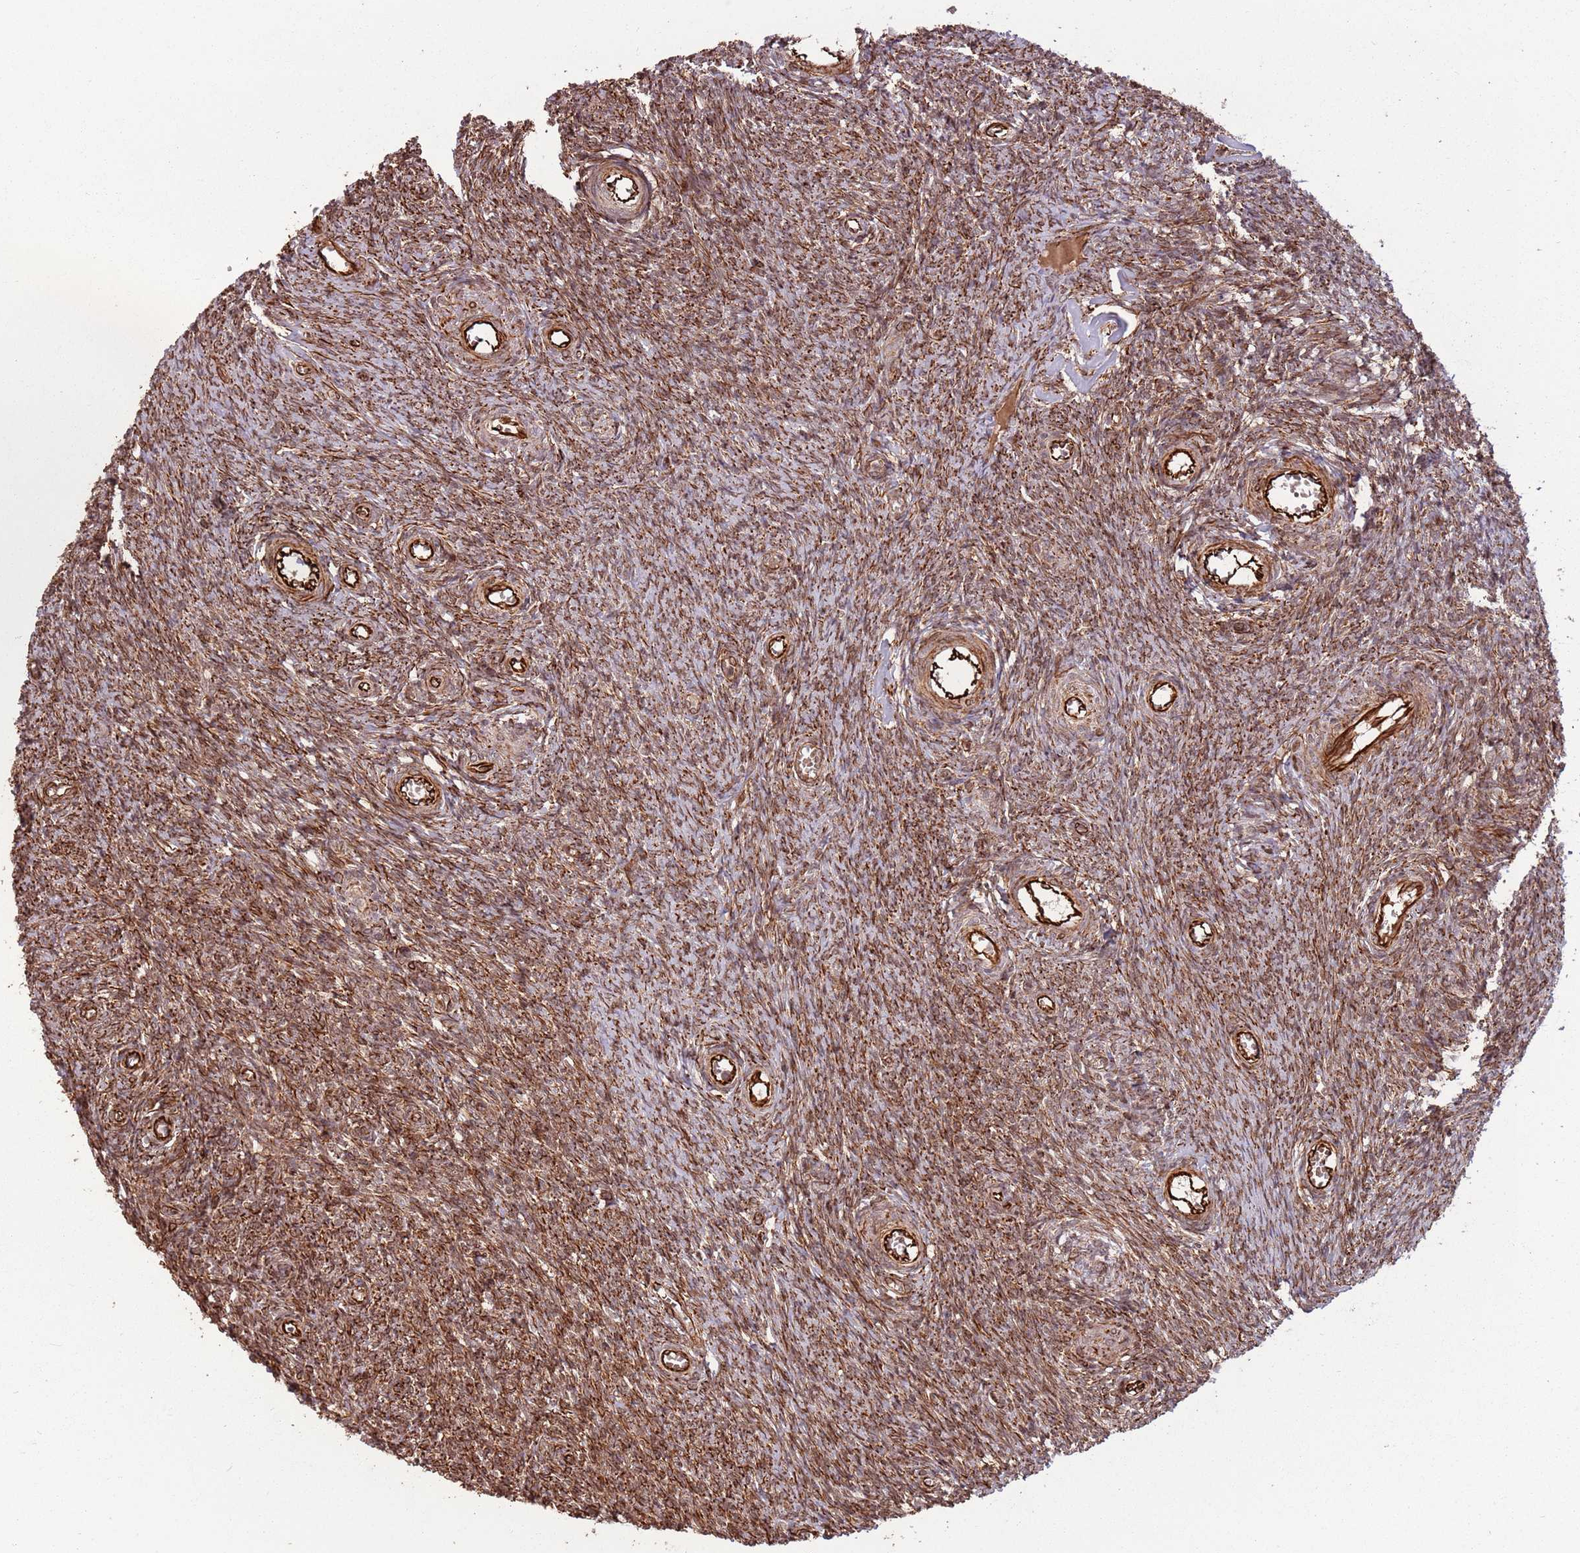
{"staining": {"intensity": "moderate", "quantity": ">75%", "location": "cytoplasmic/membranous,nuclear"}, "tissue": "ovary", "cell_type": "Ovarian stroma cells", "image_type": "normal", "snomed": [{"axis": "morphology", "description": "Normal tissue, NOS"}, {"axis": "topography", "description": "Ovary"}], "caption": "Protein staining displays moderate cytoplasmic/membranous,nuclear positivity in approximately >75% of ovarian stroma cells in benign ovary. (DAB IHC with brightfield microscopy, high magnification).", "gene": "ADAMTS3", "patient": {"sex": "female", "age": 44}}